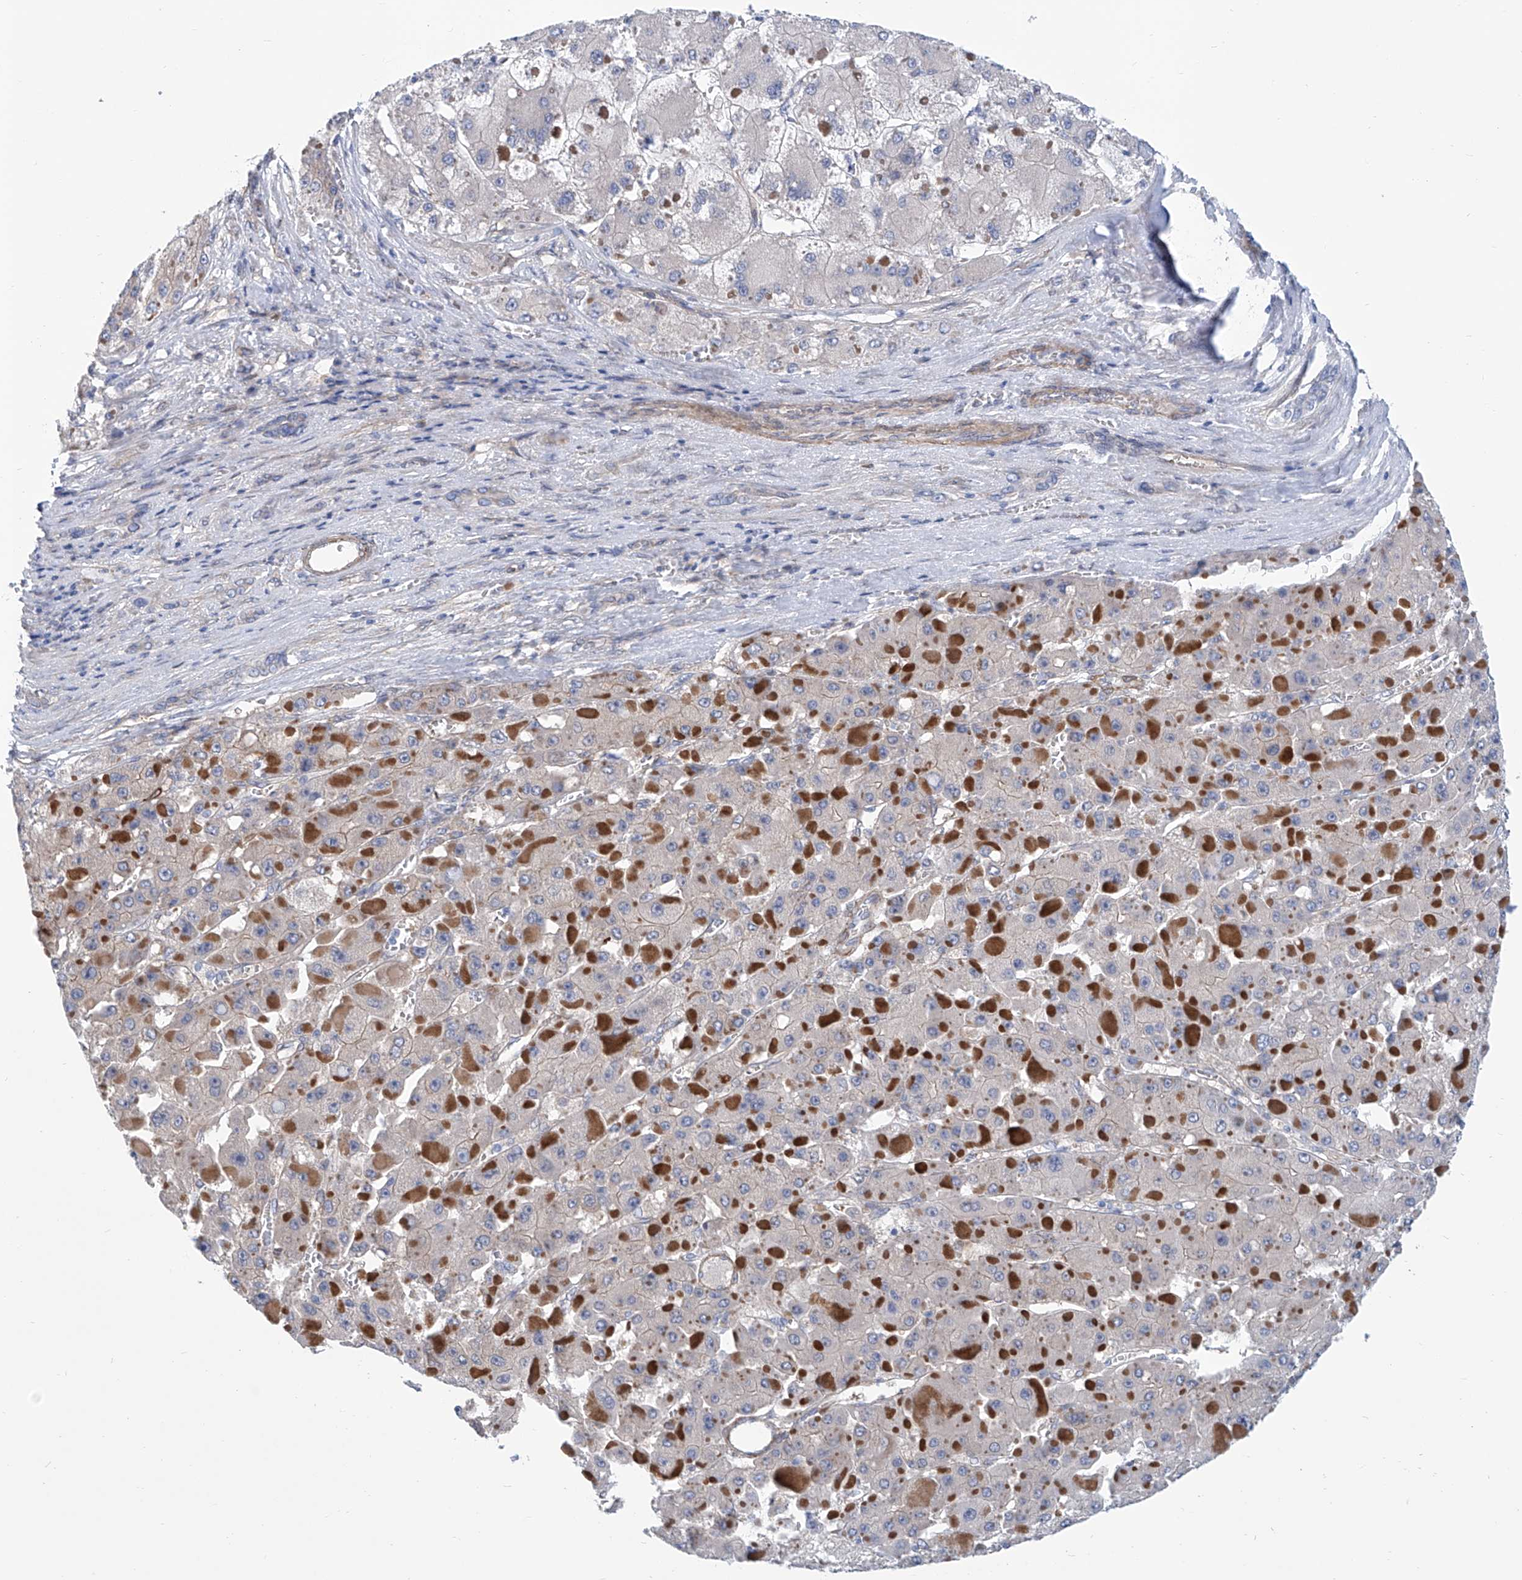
{"staining": {"intensity": "negative", "quantity": "none", "location": "none"}, "tissue": "liver cancer", "cell_type": "Tumor cells", "image_type": "cancer", "snomed": [{"axis": "morphology", "description": "Carcinoma, Hepatocellular, NOS"}, {"axis": "topography", "description": "Liver"}], "caption": "Immunohistochemistry of liver cancer (hepatocellular carcinoma) exhibits no expression in tumor cells. (DAB (3,3'-diaminobenzidine) immunohistochemistry (IHC) visualized using brightfield microscopy, high magnification).", "gene": "TNN", "patient": {"sex": "female", "age": 73}}